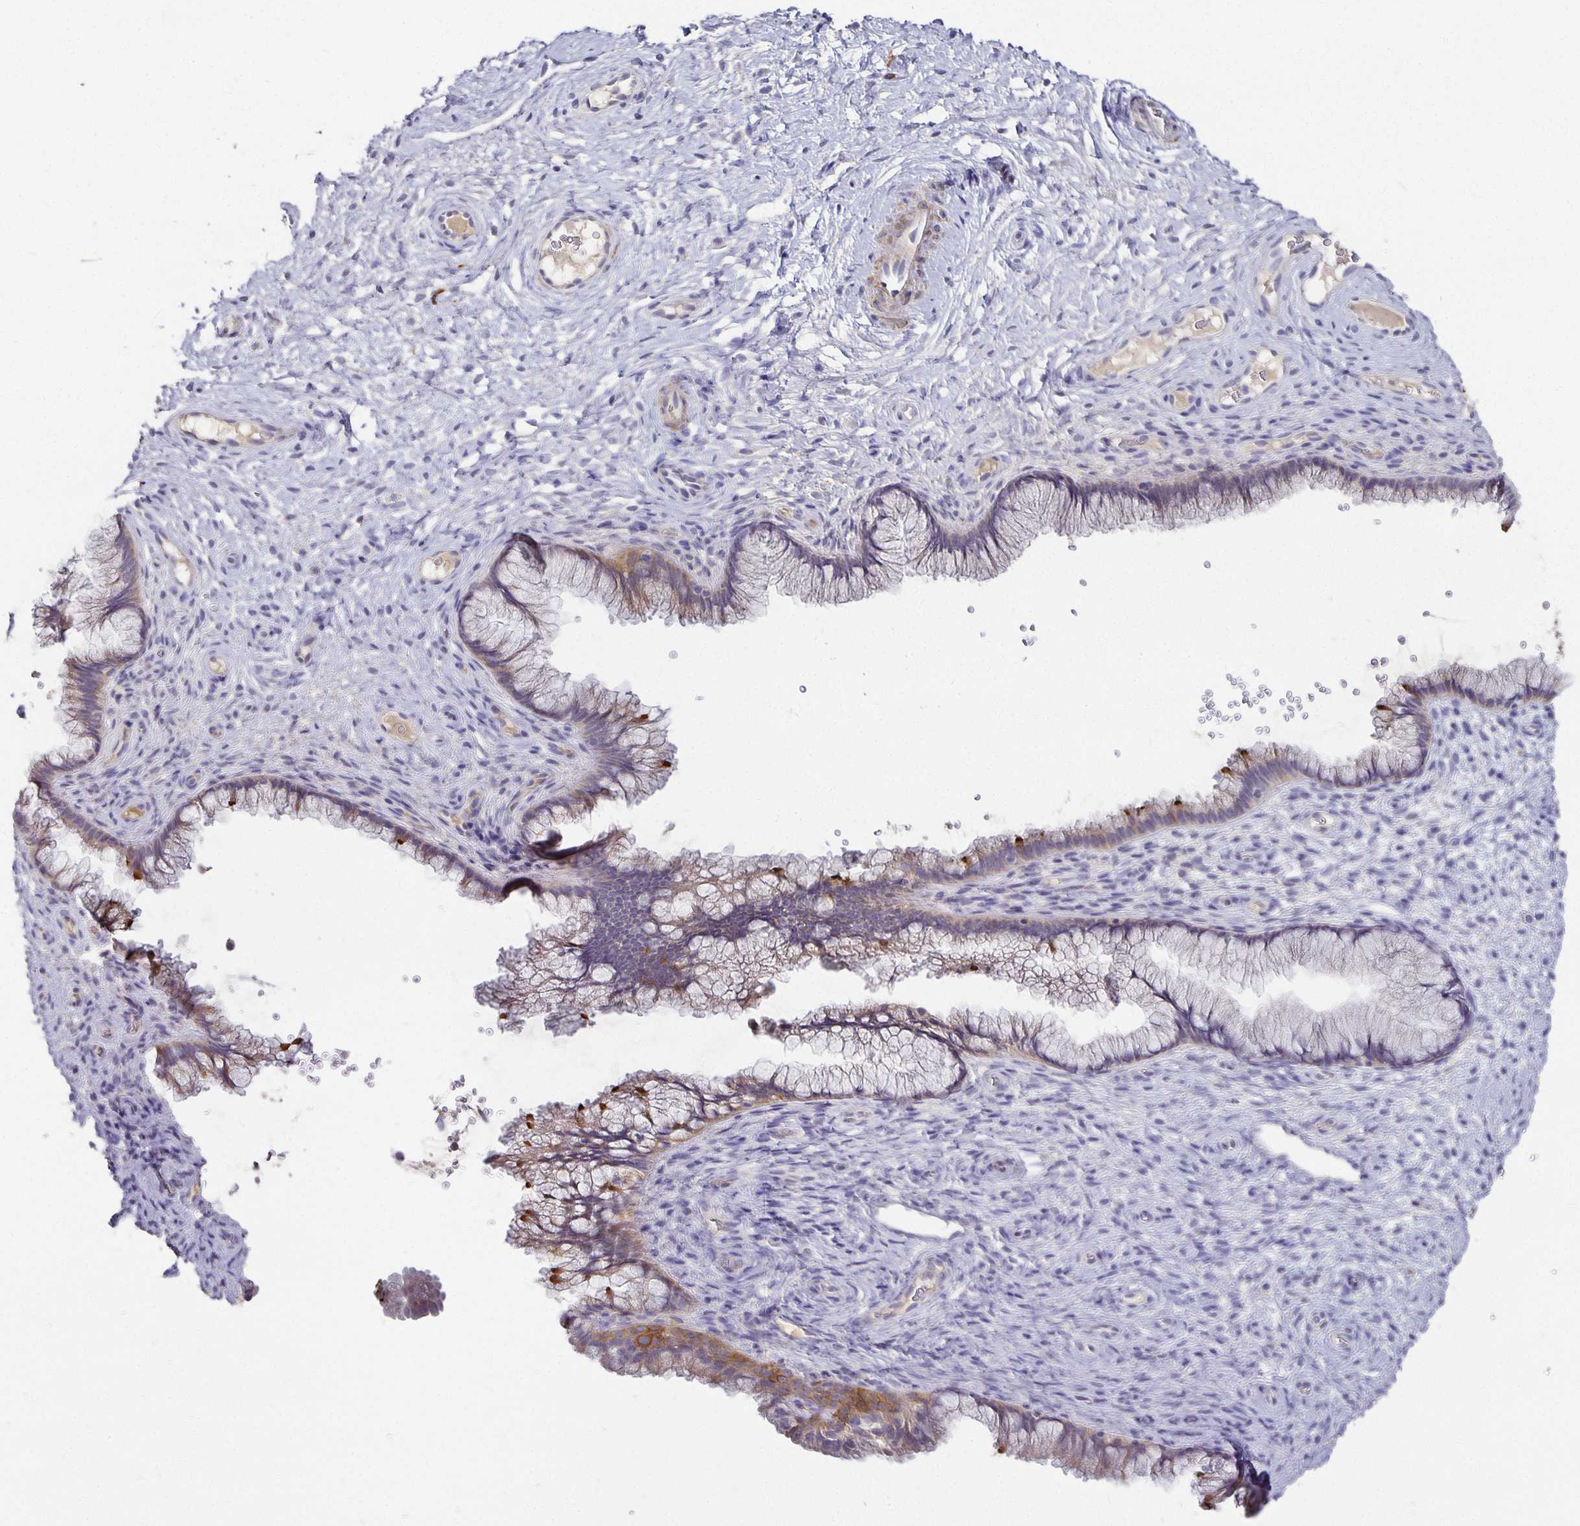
{"staining": {"intensity": "moderate", "quantity": "<25%", "location": "cytoplasmic/membranous"}, "tissue": "cervix", "cell_type": "Glandular cells", "image_type": "normal", "snomed": [{"axis": "morphology", "description": "Normal tissue, NOS"}, {"axis": "topography", "description": "Cervix"}], "caption": "Moderate cytoplasmic/membranous expression for a protein is appreciated in approximately <25% of glandular cells of normal cervix using immunohistochemistry.", "gene": "CA12", "patient": {"sex": "female", "age": 34}}